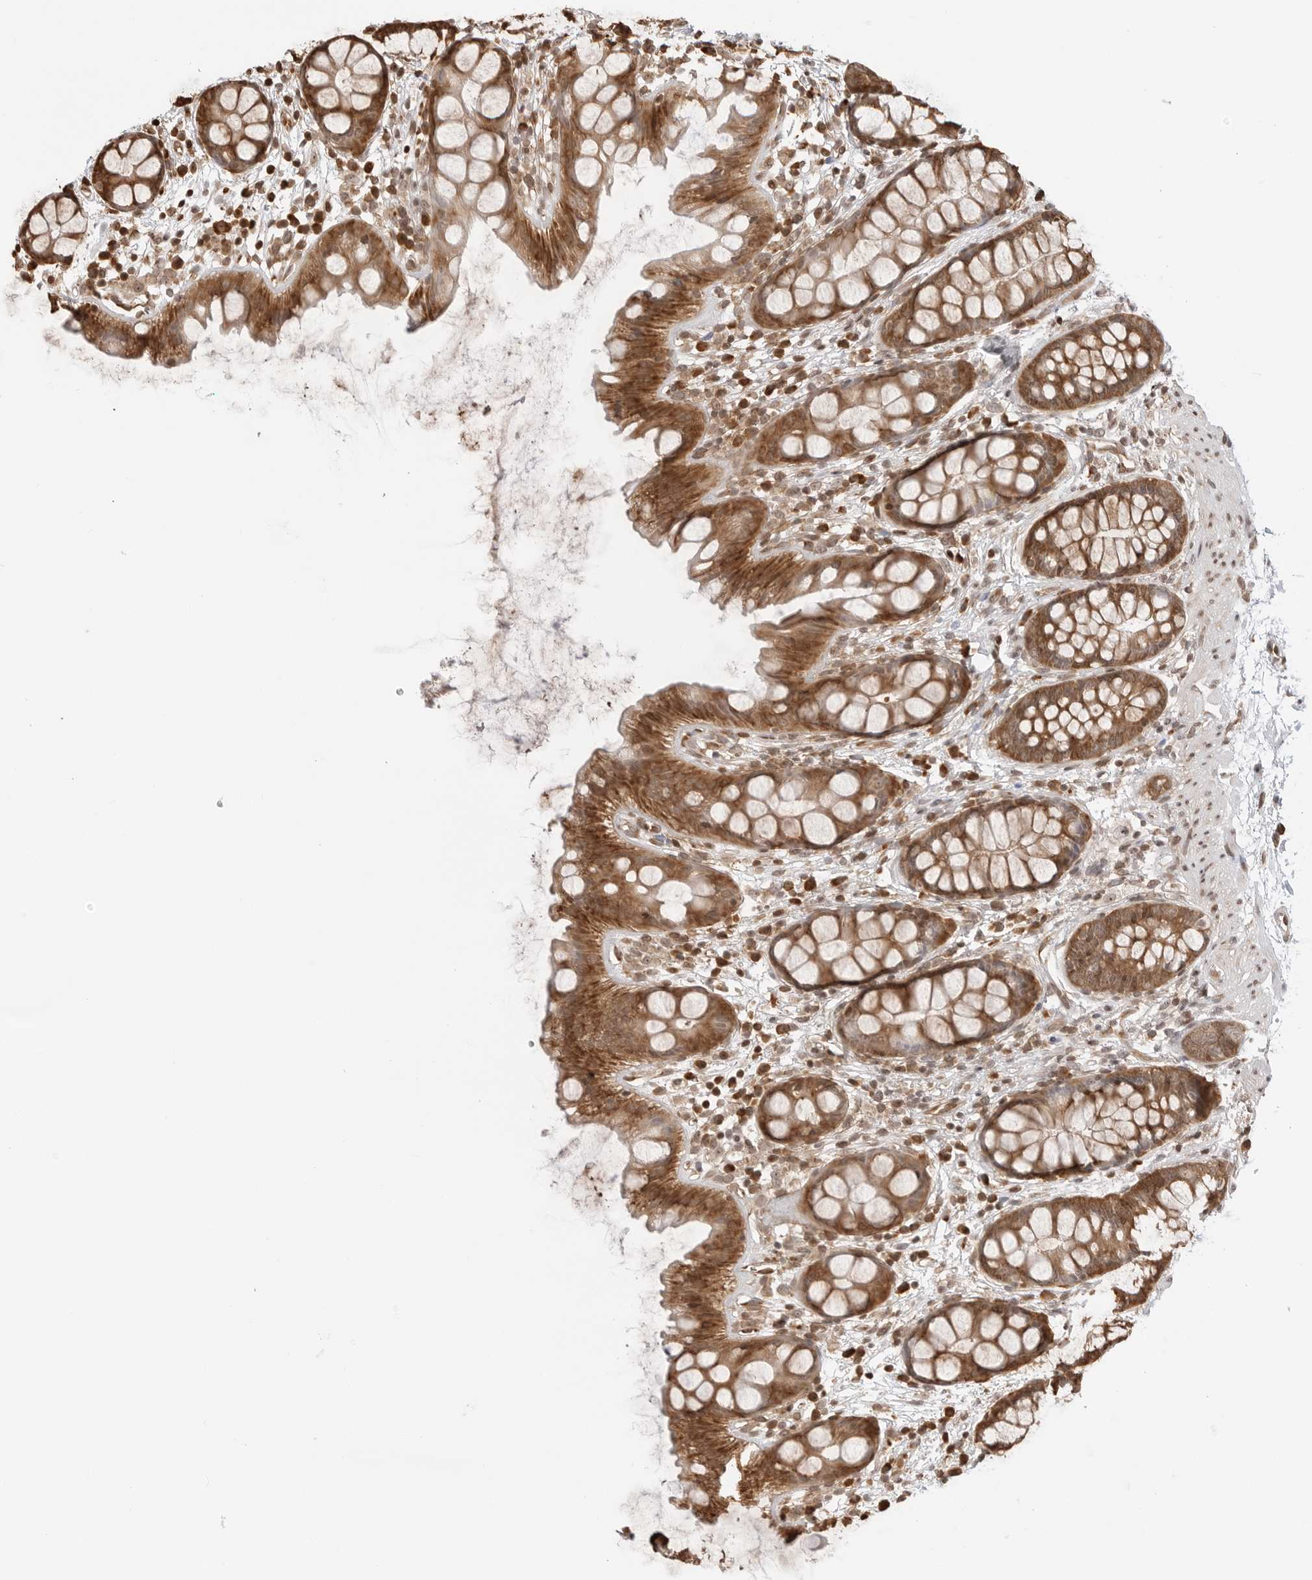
{"staining": {"intensity": "moderate", "quantity": ">75%", "location": "cytoplasmic/membranous,nuclear"}, "tissue": "rectum", "cell_type": "Glandular cells", "image_type": "normal", "snomed": [{"axis": "morphology", "description": "Normal tissue, NOS"}, {"axis": "topography", "description": "Rectum"}], "caption": "Moderate cytoplasmic/membranous,nuclear expression is seen in about >75% of glandular cells in unremarkable rectum. Ihc stains the protein of interest in brown and the nuclei are stained blue.", "gene": "FKBP14", "patient": {"sex": "female", "age": 65}}